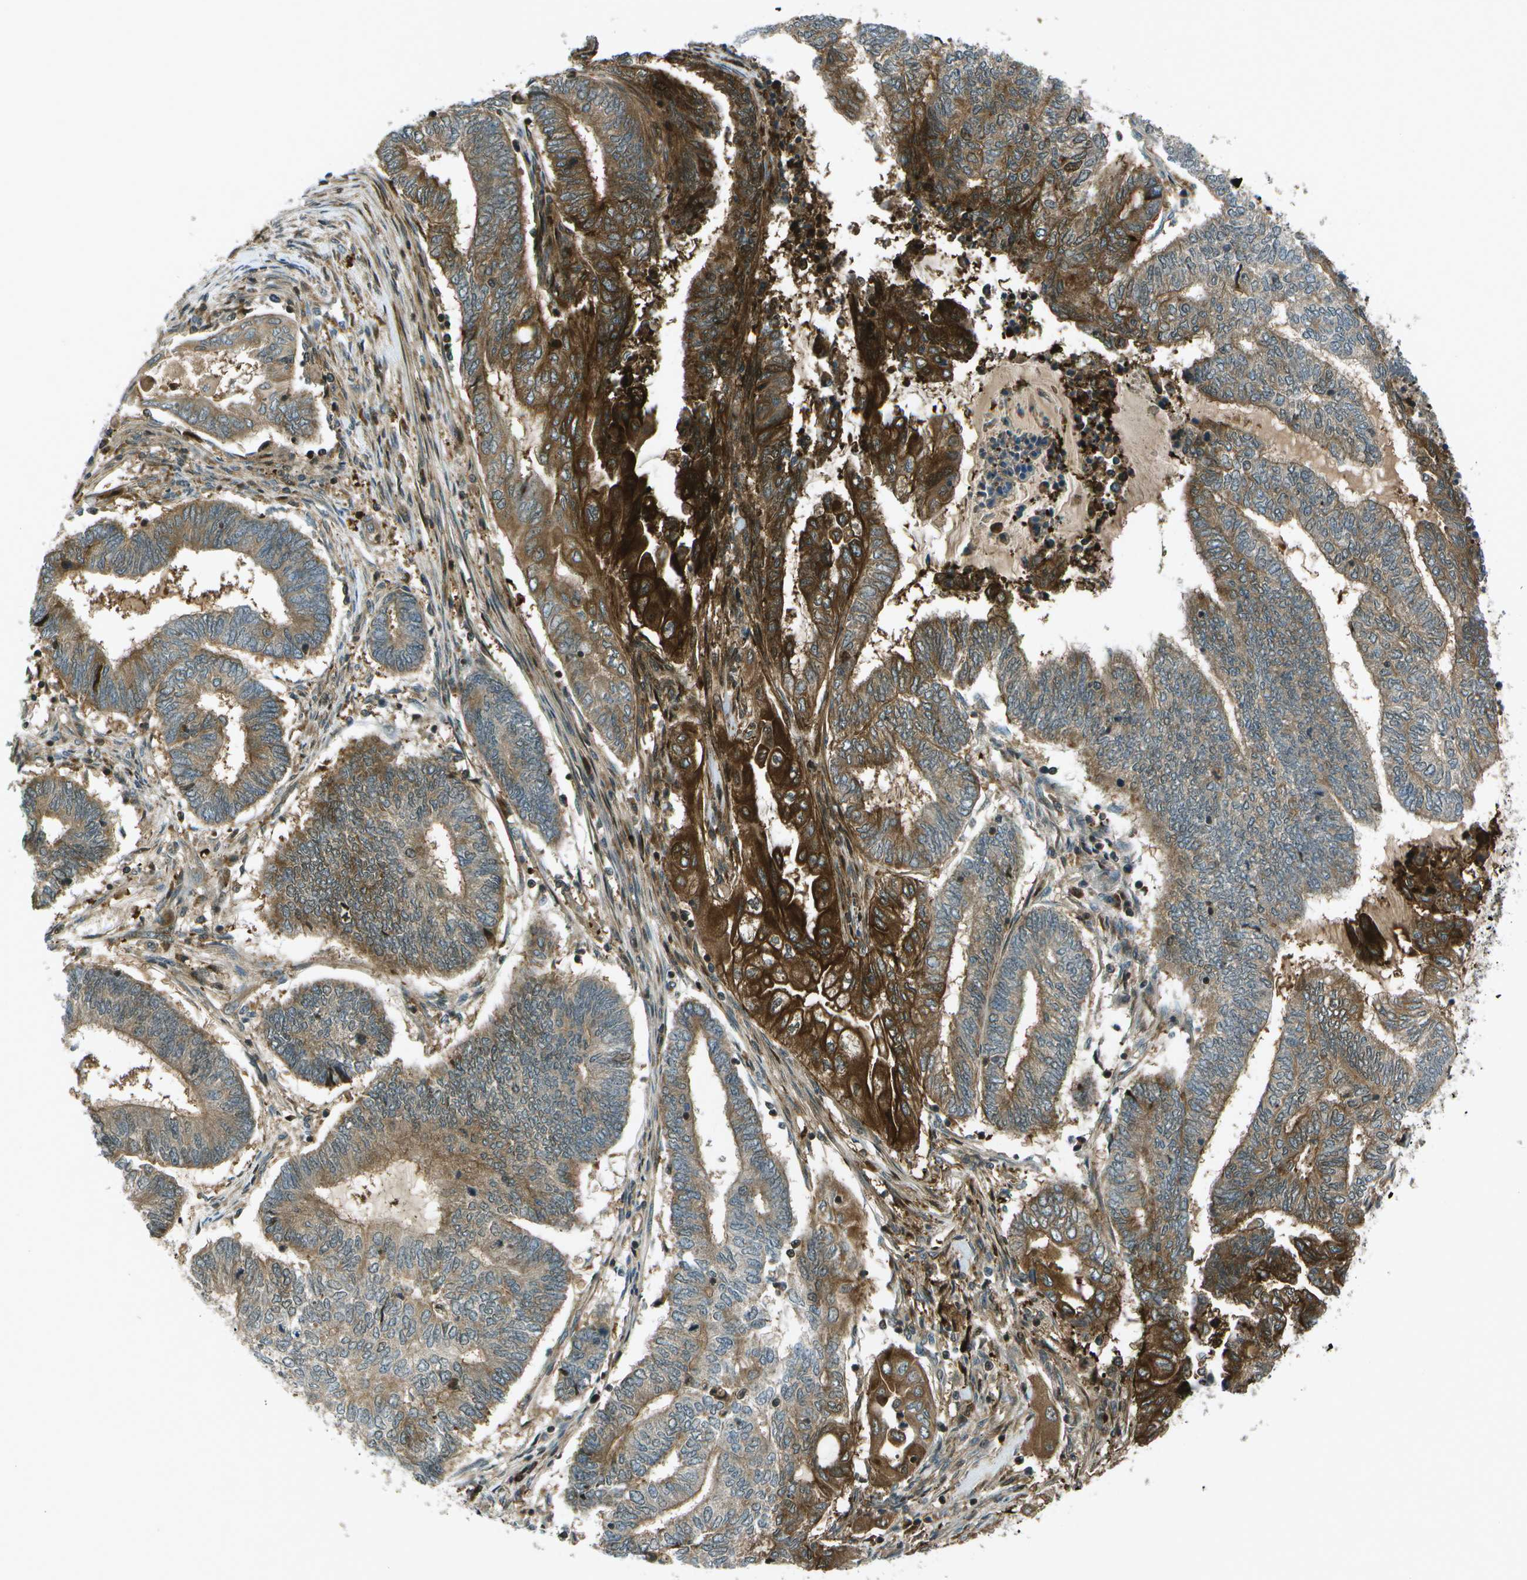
{"staining": {"intensity": "strong", "quantity": ">75%", "location": "cytoplasmic/membranous"}, "tissue": "endometrial cancer", "cell_type": "Tumor cells", "image_type": "cancer", "snomed": [{"axis": "morphology", "description": "Adenocarcinoma, NOS"}, {"axis": "topography", "description": "Uterus"}, {"axis": "topography", "description": "Endometrium"}], "caption": "There is high levels of strong cytoplasmic/membranous expression in tumor cells of endometrial cancer (adenocarcinoma), as demonstrated by immunohistochemical staining (brown color).", "gene": "TMEM19", "patient": {"sex": "female", "age": 70}}